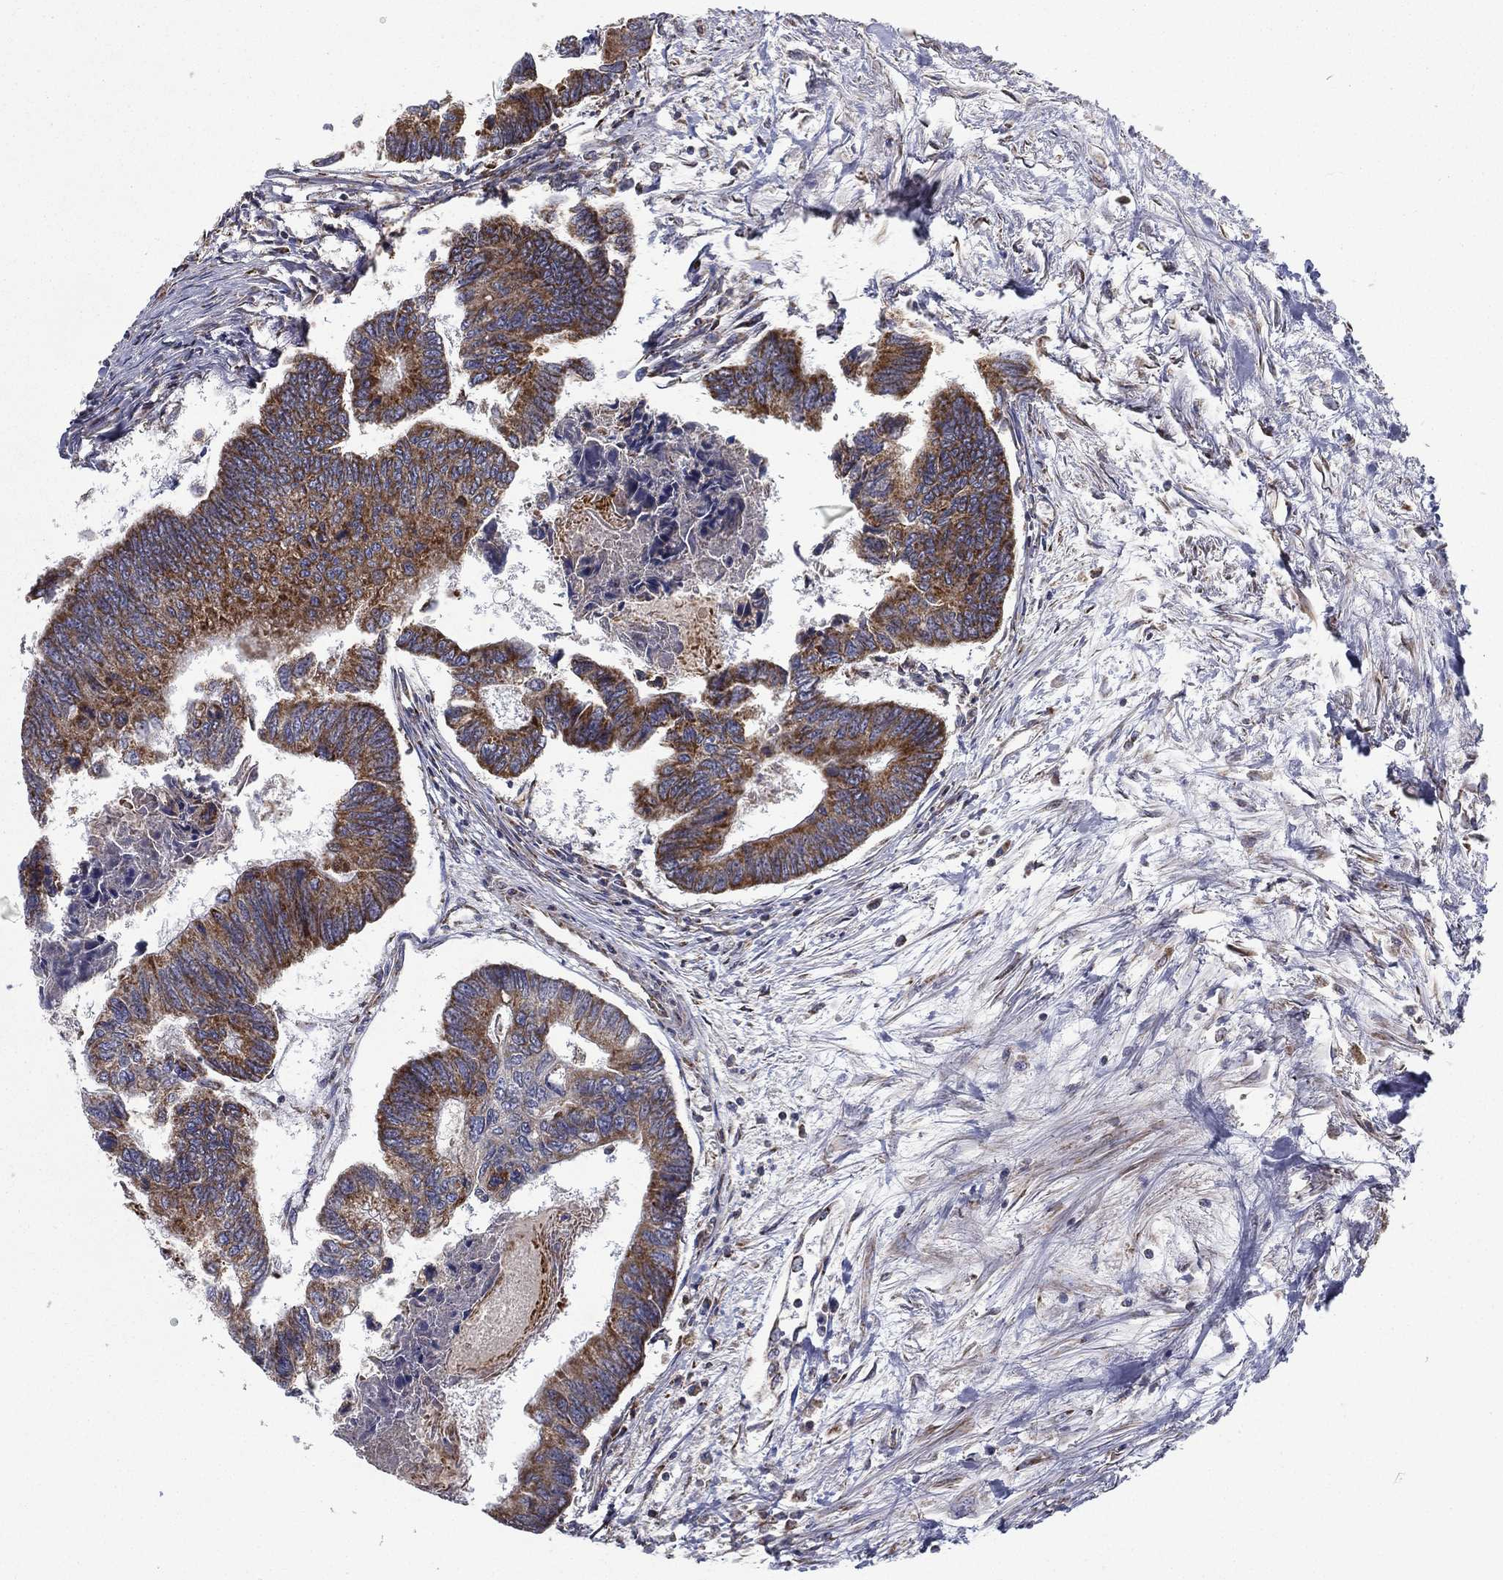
{"staining": {"intensity": "moderate", "quantity": "25%-75%", "location": "cytoplasmic/membranous"}, "tissue": "colorectal cancer", "cell_type": "Tumor cells", "image_type": "cancer", "snomed": [{"axis": "morphology", "description": "Adenocarcinoma, NOS"}, {"axis": "topography", "description": "Colon"}], "caption": "The immunohistochemical stain shows moderate cytoplasmic/membranous positivity in tumor cells of colorectal adenocarcinoma tissue.", "gene": "MT-CYB", "patient": {"sex": "female", "age": 65}}